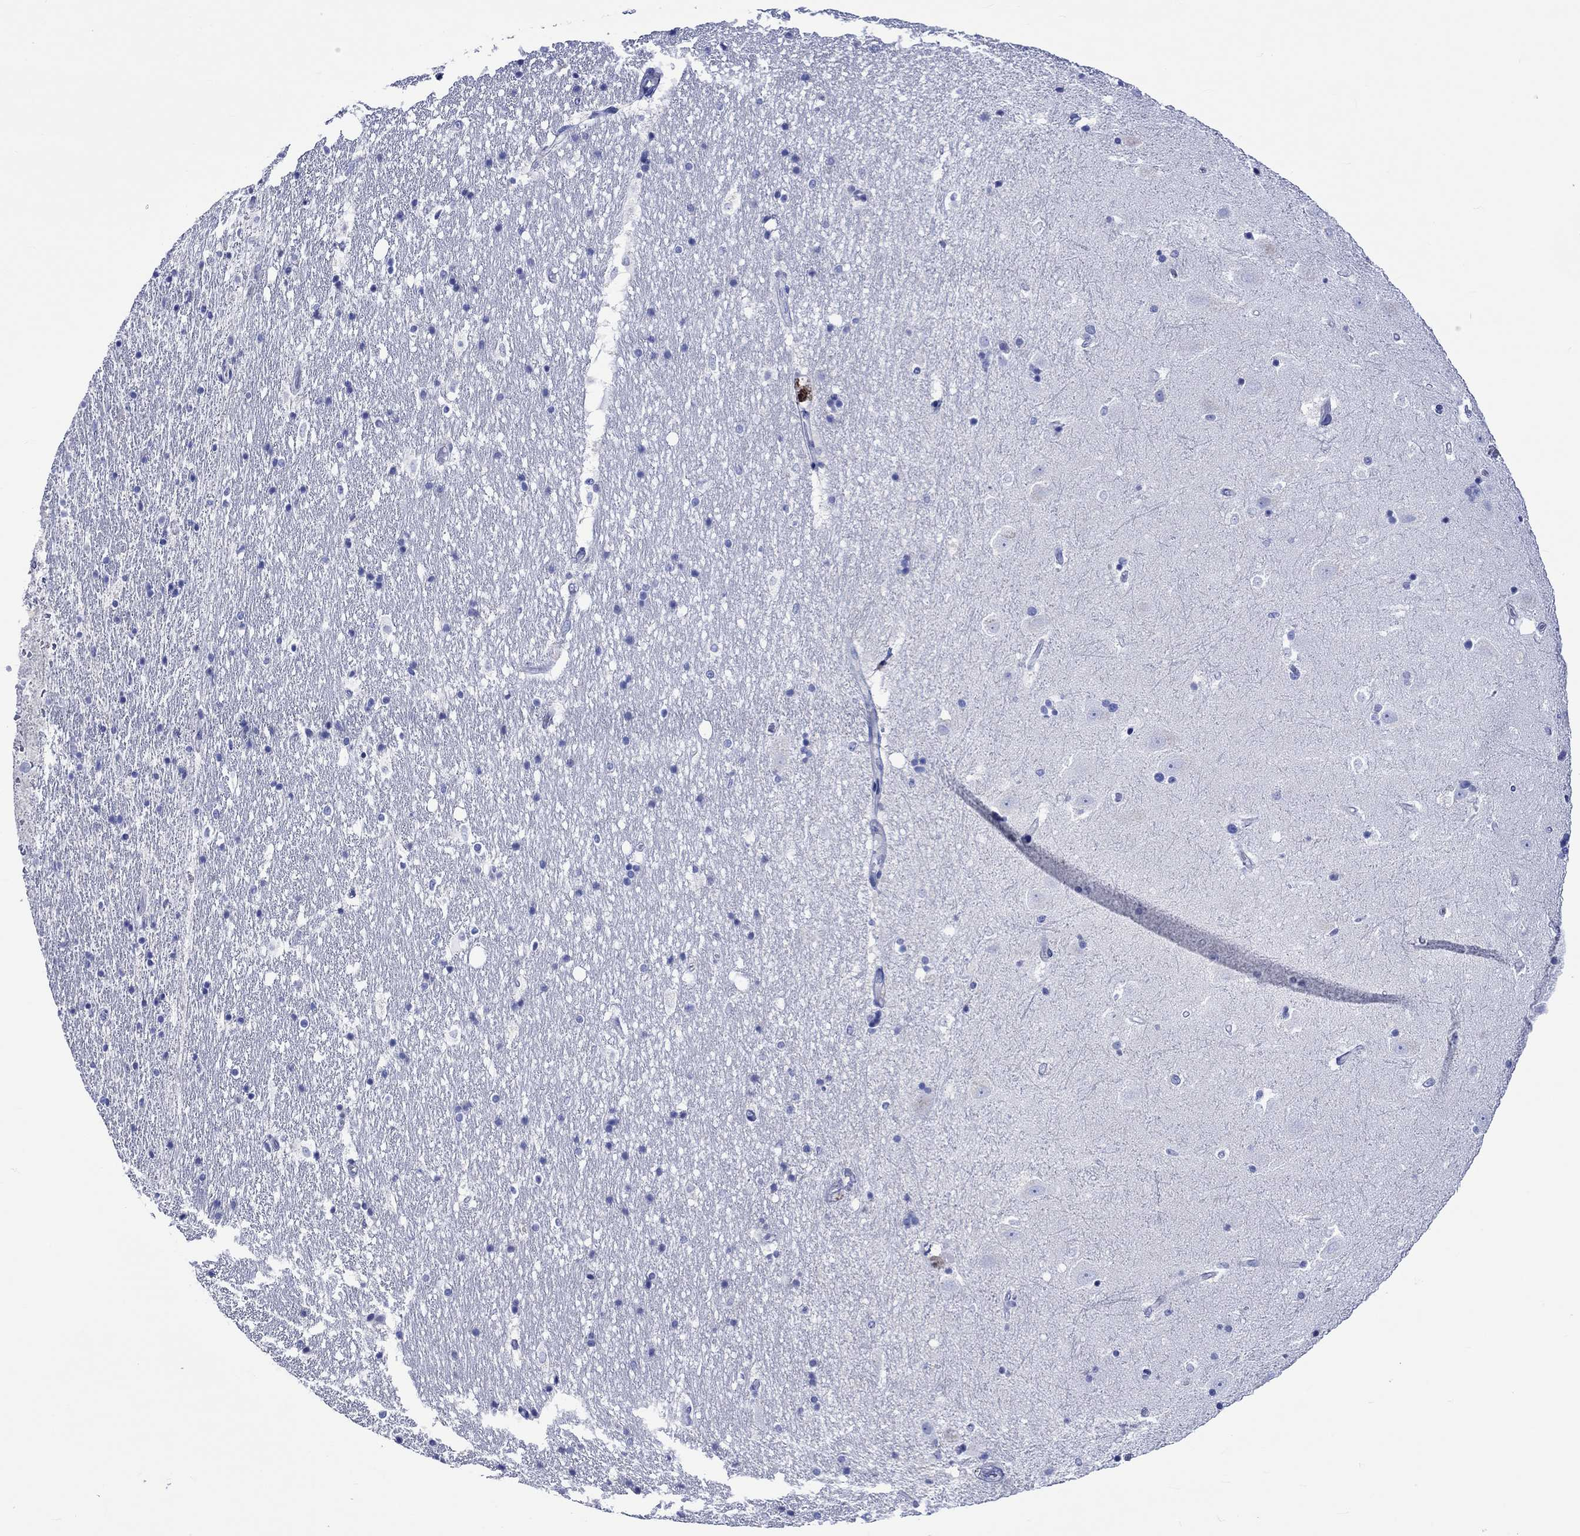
{"staining": {"intensity": "negative", "quantity": "none", "location": "none"}, "tissue": "hippocampus", "cell_type": "Glial cells", "image_type": "normal", "snomed": [{"axis": "morphology", "description": "Normal tissue, NOS"}, {"axis": "topography", "description": "Hippocampus"}], "caption": "DAB immunohistochemical staining of normal human hippocampus displays no significant positivity in glial cells.", "gene": "HARBI1", "patient": {"sex": "male", "age": 49}}